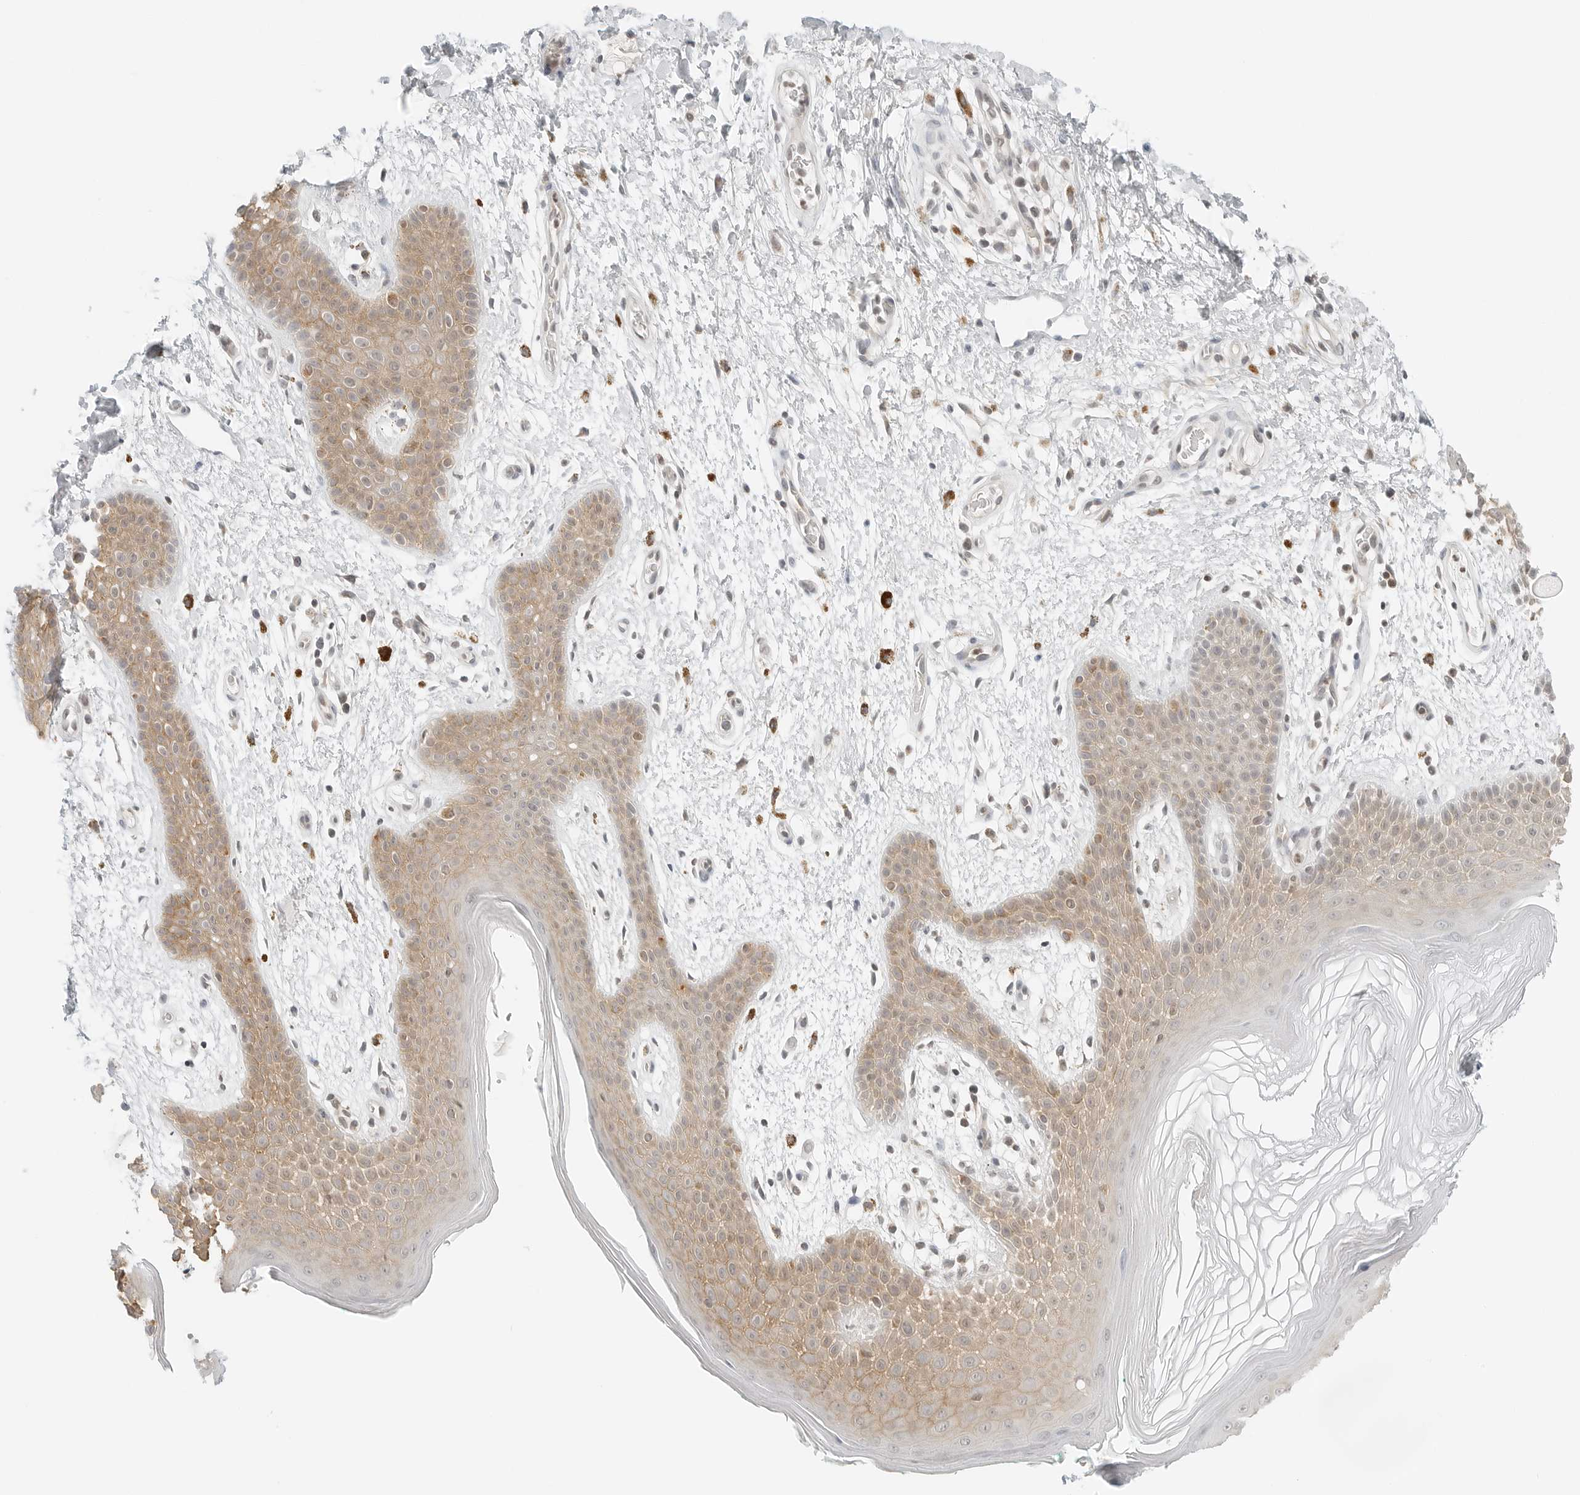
{"staining": {"intensity": "weak", "quantity": "25%-75%", "location": "cytoplasmic/membranous"}, "tissue": "skin", "cell_type": "Epidermal cells", "image_type": "normal", "snomed": [{"axis": "morphology", "description": "Normal tissue, NOS"}, {"axis": "topography", "description": "Anal"}], "caption": "Protein analysis of benign skin reveals weak cytoplasmic/membranous staining in approximately 25%-75% of epidermal cells. The protein is stained brown, and the nuclei are stained in blue (DAB IHC with brightfield microscopy, high magnification).", "gene": "IQCC", "patient": {"sex": "male", "age": 74}}